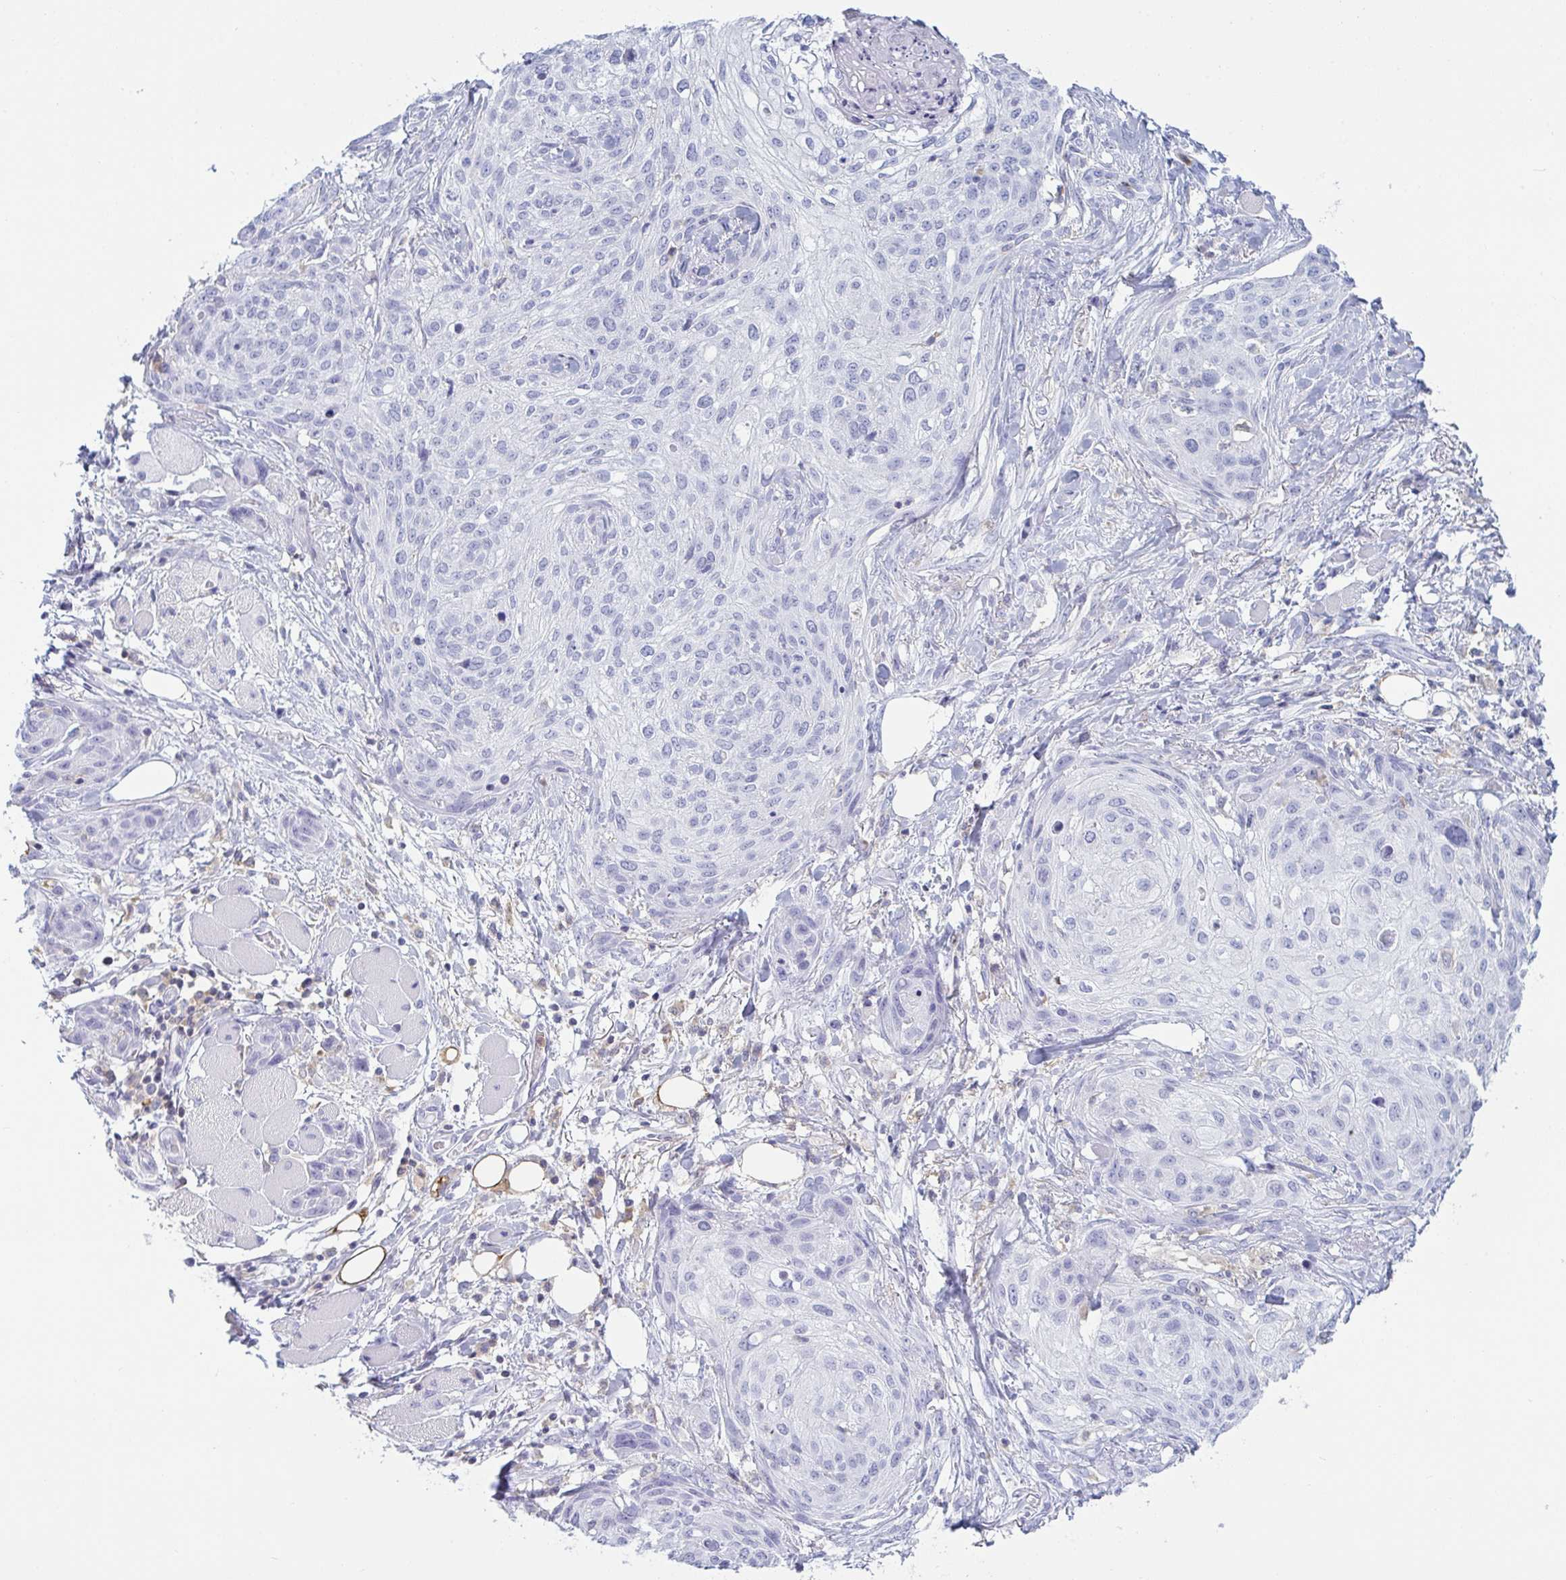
{"staining": {"intensity": "negative", "quantity": "none", "location": "none"}, "tissue": "skin cancer", "cell_type": "Tumor cells", "image_type": "cancer", "snomed": [{"axis": "morphology", "description": "Squamous cell carcinoma, NOS"}, {"axis": "topography", "description": "Skin"}], "caption": "Tumor cells are negative for brown protein staining in squamous cell carcinoma (skin).", "gene": "MYO1F", "patient": {"sex": "female", "age": 87}}